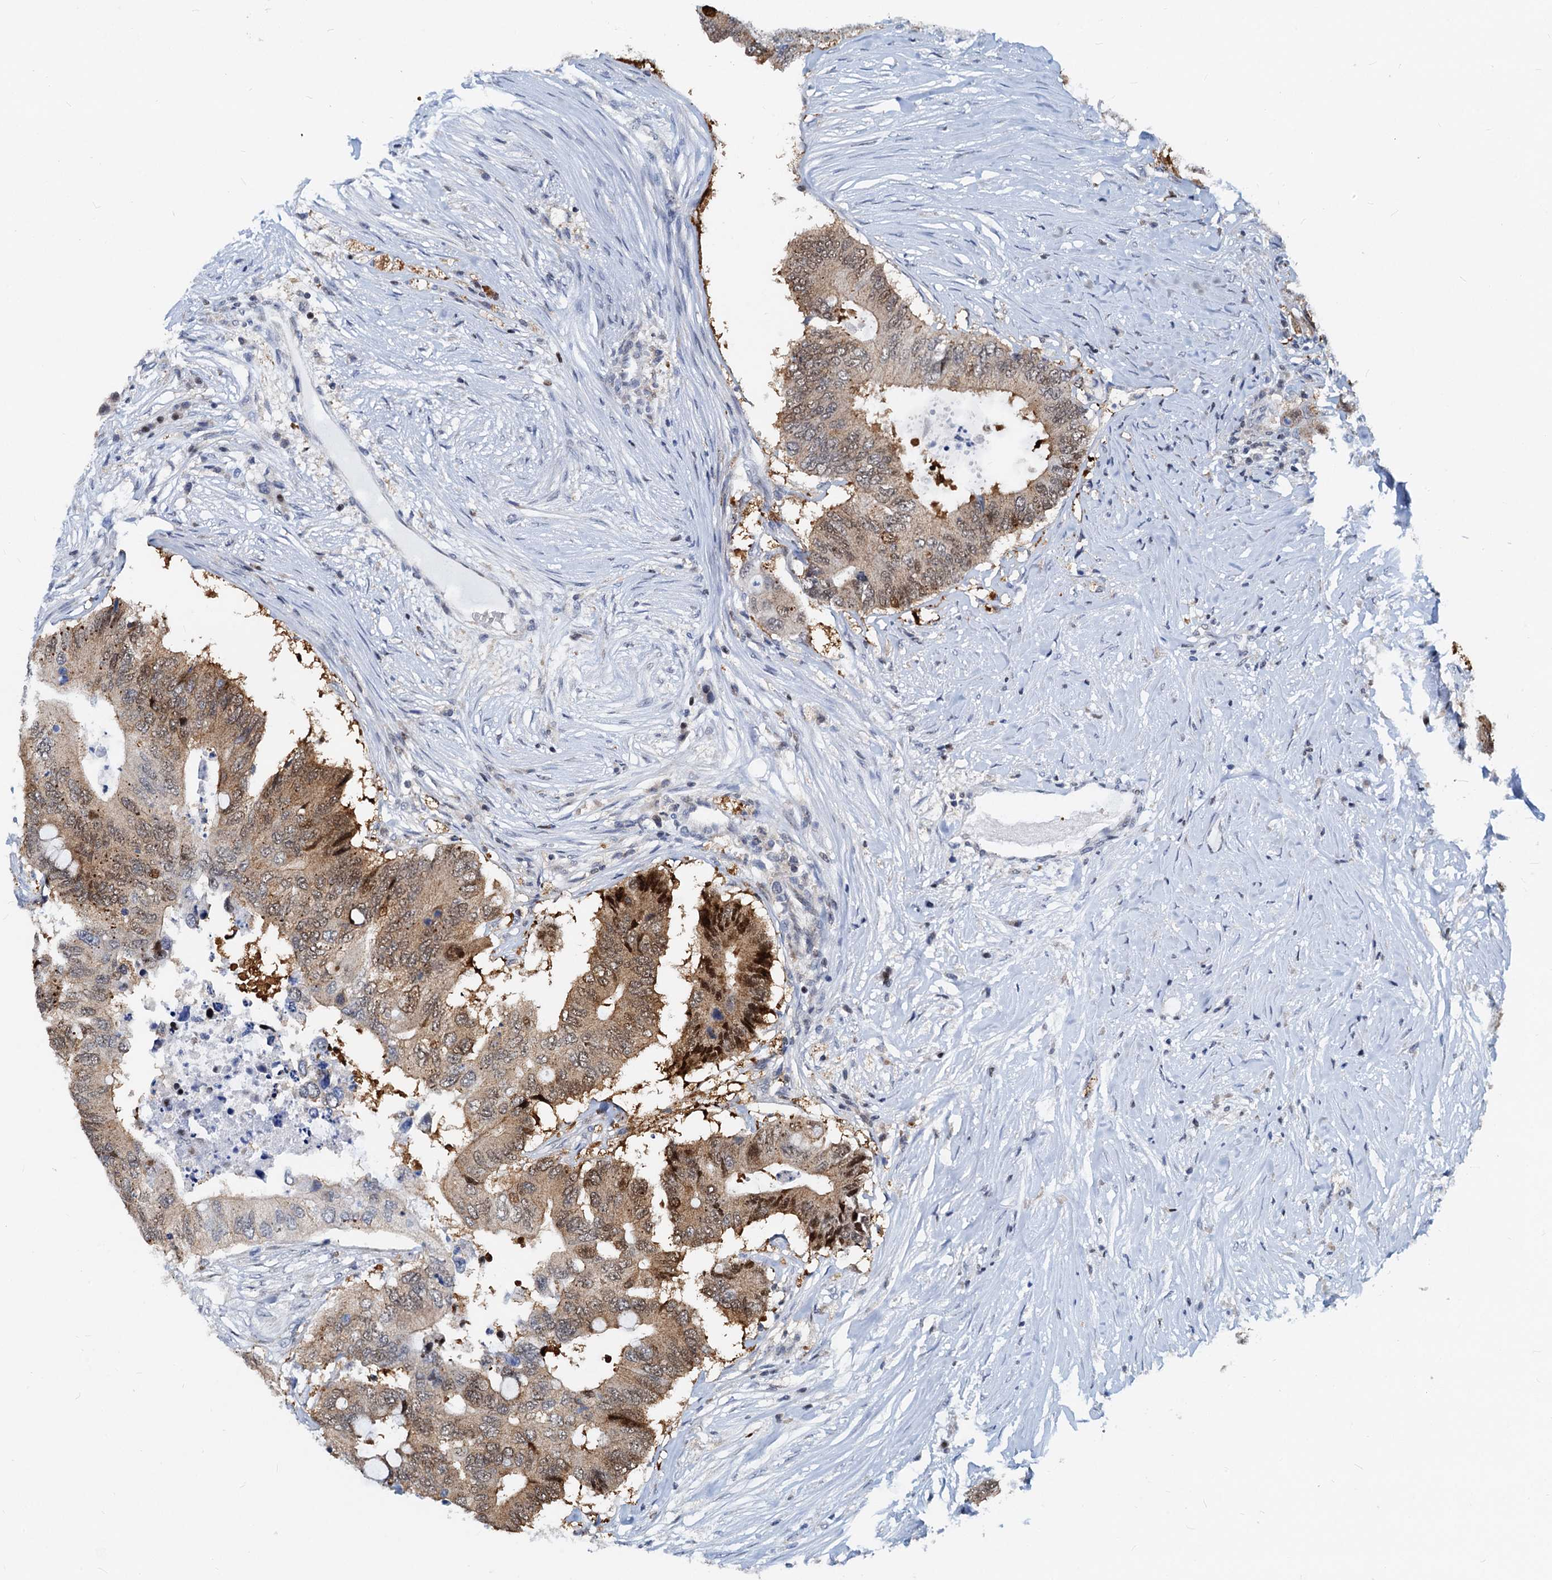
{"staining": {"intensity": "moderate", "quantity": ">75%", "location": "cytoplasmic/membranous,nuclear"}, "tissue": "colorectal cancer", "cell_type": "Tumor cells", "image_type": "cancer", "snomed": [{"axis": "morphology", "description": "Adenocarcinoma, NOS"}, {"axis": "topography", "description": "Colon"}], "caption": "Immunohistochemistry photomicrograph of human colorectal cancer stained for a protein (brown), which displays medium levels of moderate cytoplasmic/membranous and nuclear staining in about >75% of tumor cells.", "gene": "PTGES3", "patient": {"sex": "male", "age": 71}}